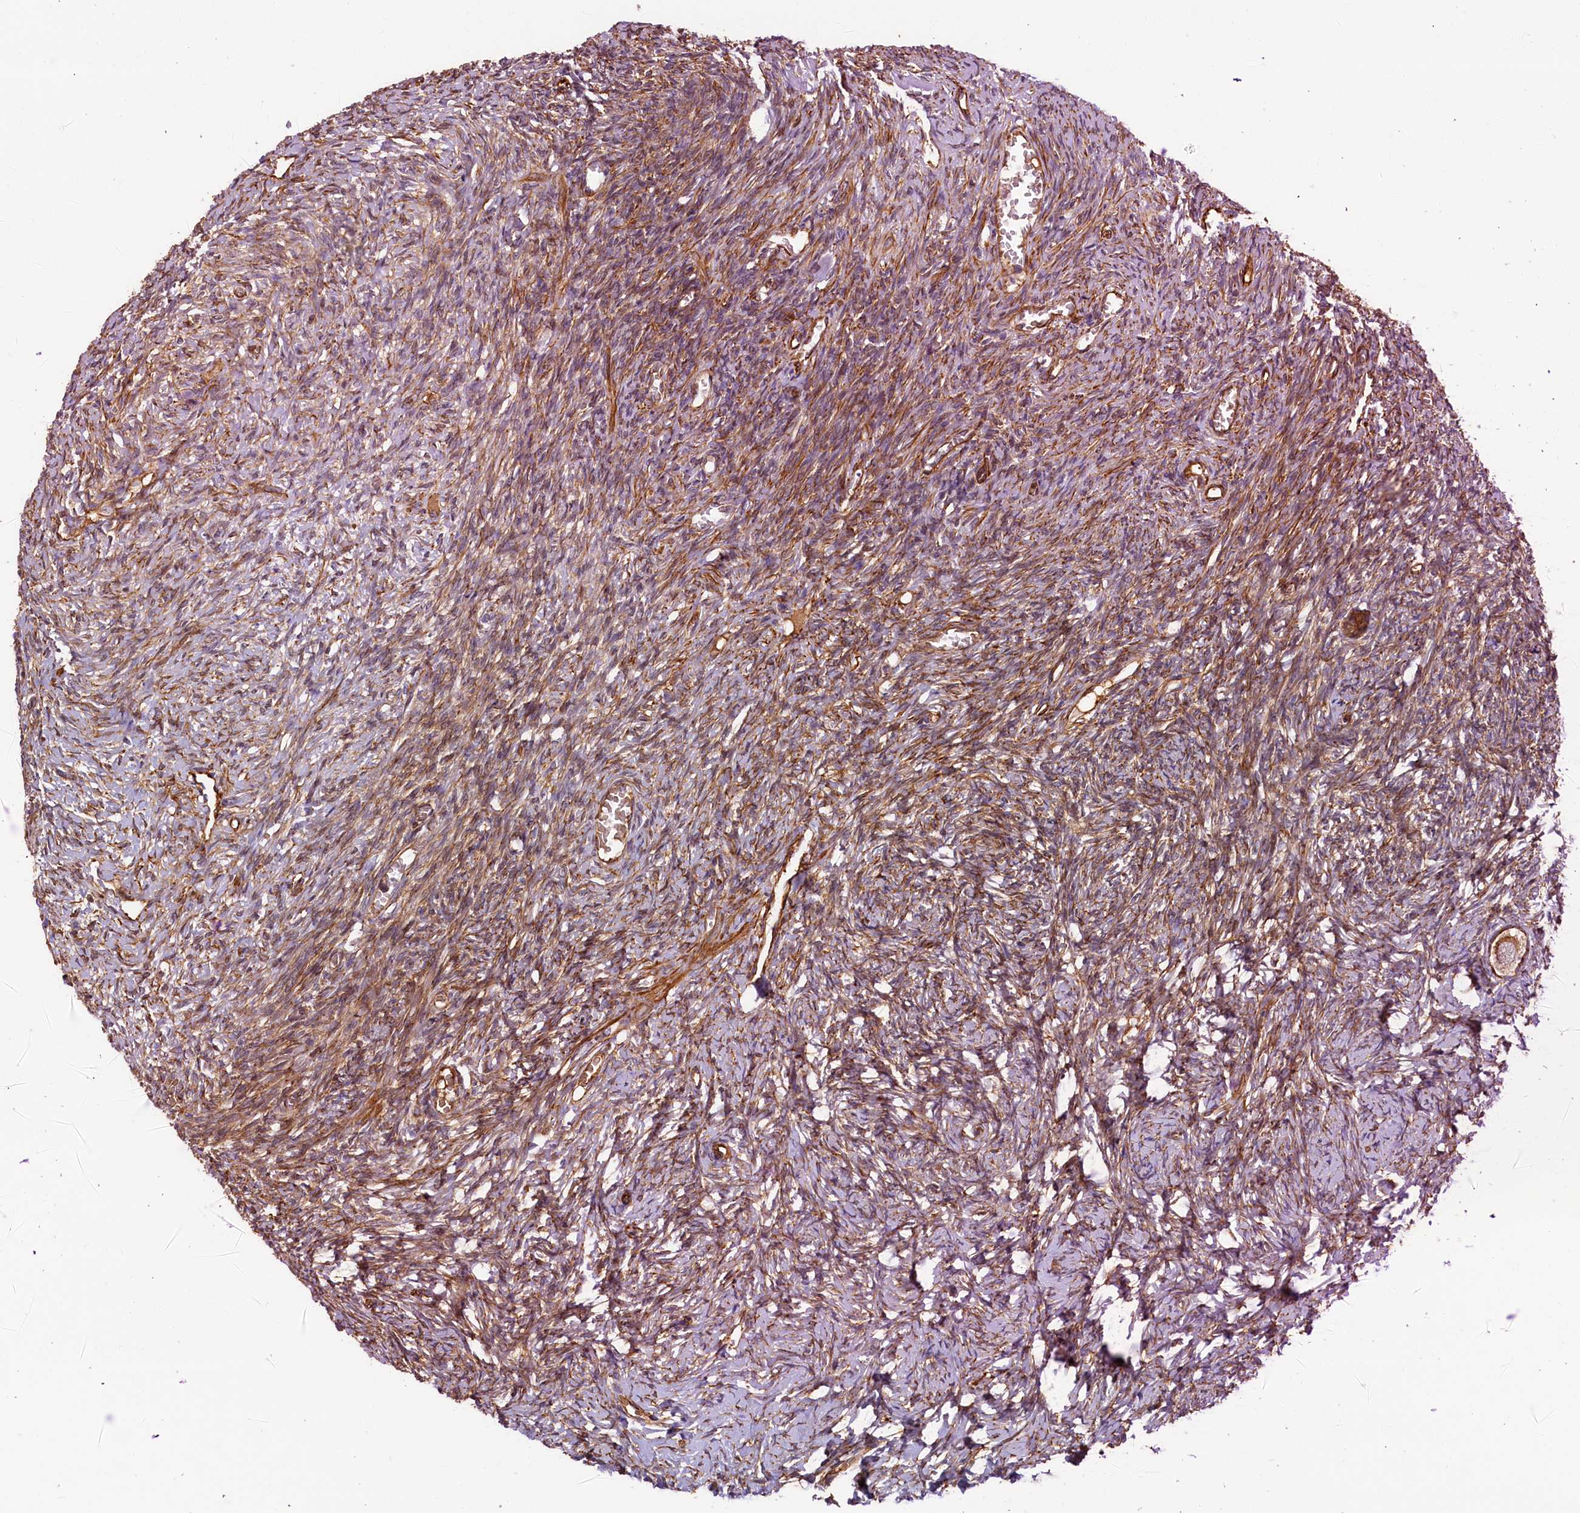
{"staining": {"intensity": "strong", "quantity": "25%-75%", "location": "cytoplasmic/membranous"}, "tissue": "ovary", "cell_type": "Ovarian stroma cells", "image_type": "normal", "snomed": [{"axis": "morphology", "description": "Normal tissue, NOS"}, {"axis": "topography", "description": "Ovary"}], "caption": "Human ovary stained with a brown dye shows strong cytoplasmic/membranous positive staining in about 25%-75% of ovarian stroma cells.", "gene": "LRRC57", "patient": {"sex": "female", "age": 27}}